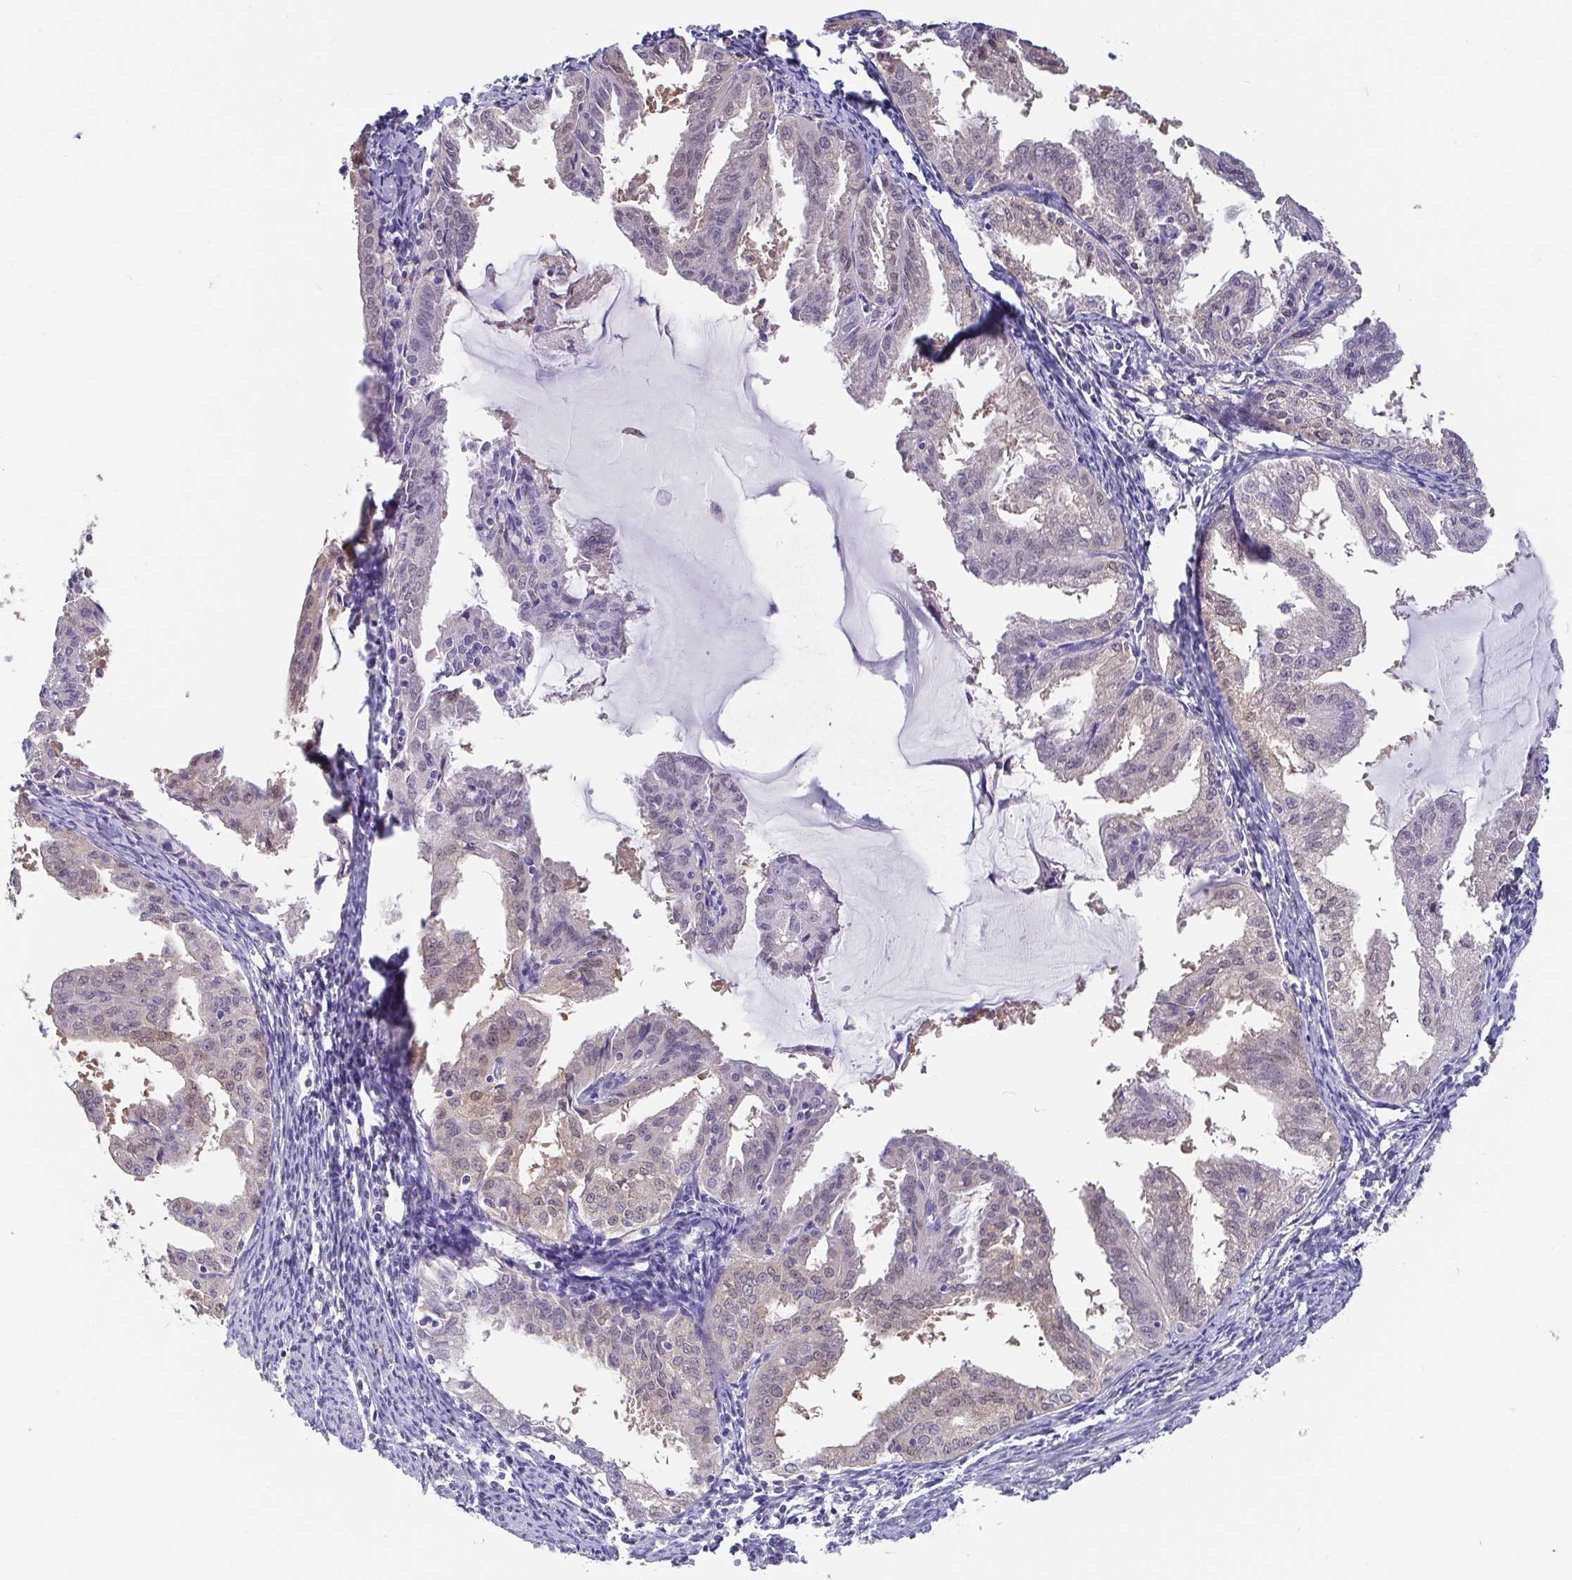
{"staining": {"intensity": "weak", "quantity": "<25%", "location": "nuclear"}, "tissue": "endometrial cancer", "cell_type": "Tumor cells", "image_type": "cancer", "snomed": [{"axis": "morphology", "description": "Adenocarcinoma, NOS"}, {"axis": "topography", "description": "Endometrium"}], "caption": "Tumor cells show no significant protein positivity in endometrial cancer (adenocarcinoma). (DAB (3,3'-diaminobenzidine) immunohistochemistry (IHC), high magnification).", "gene": "IDH1", "patient": {"sex": "female", "age": 70}}